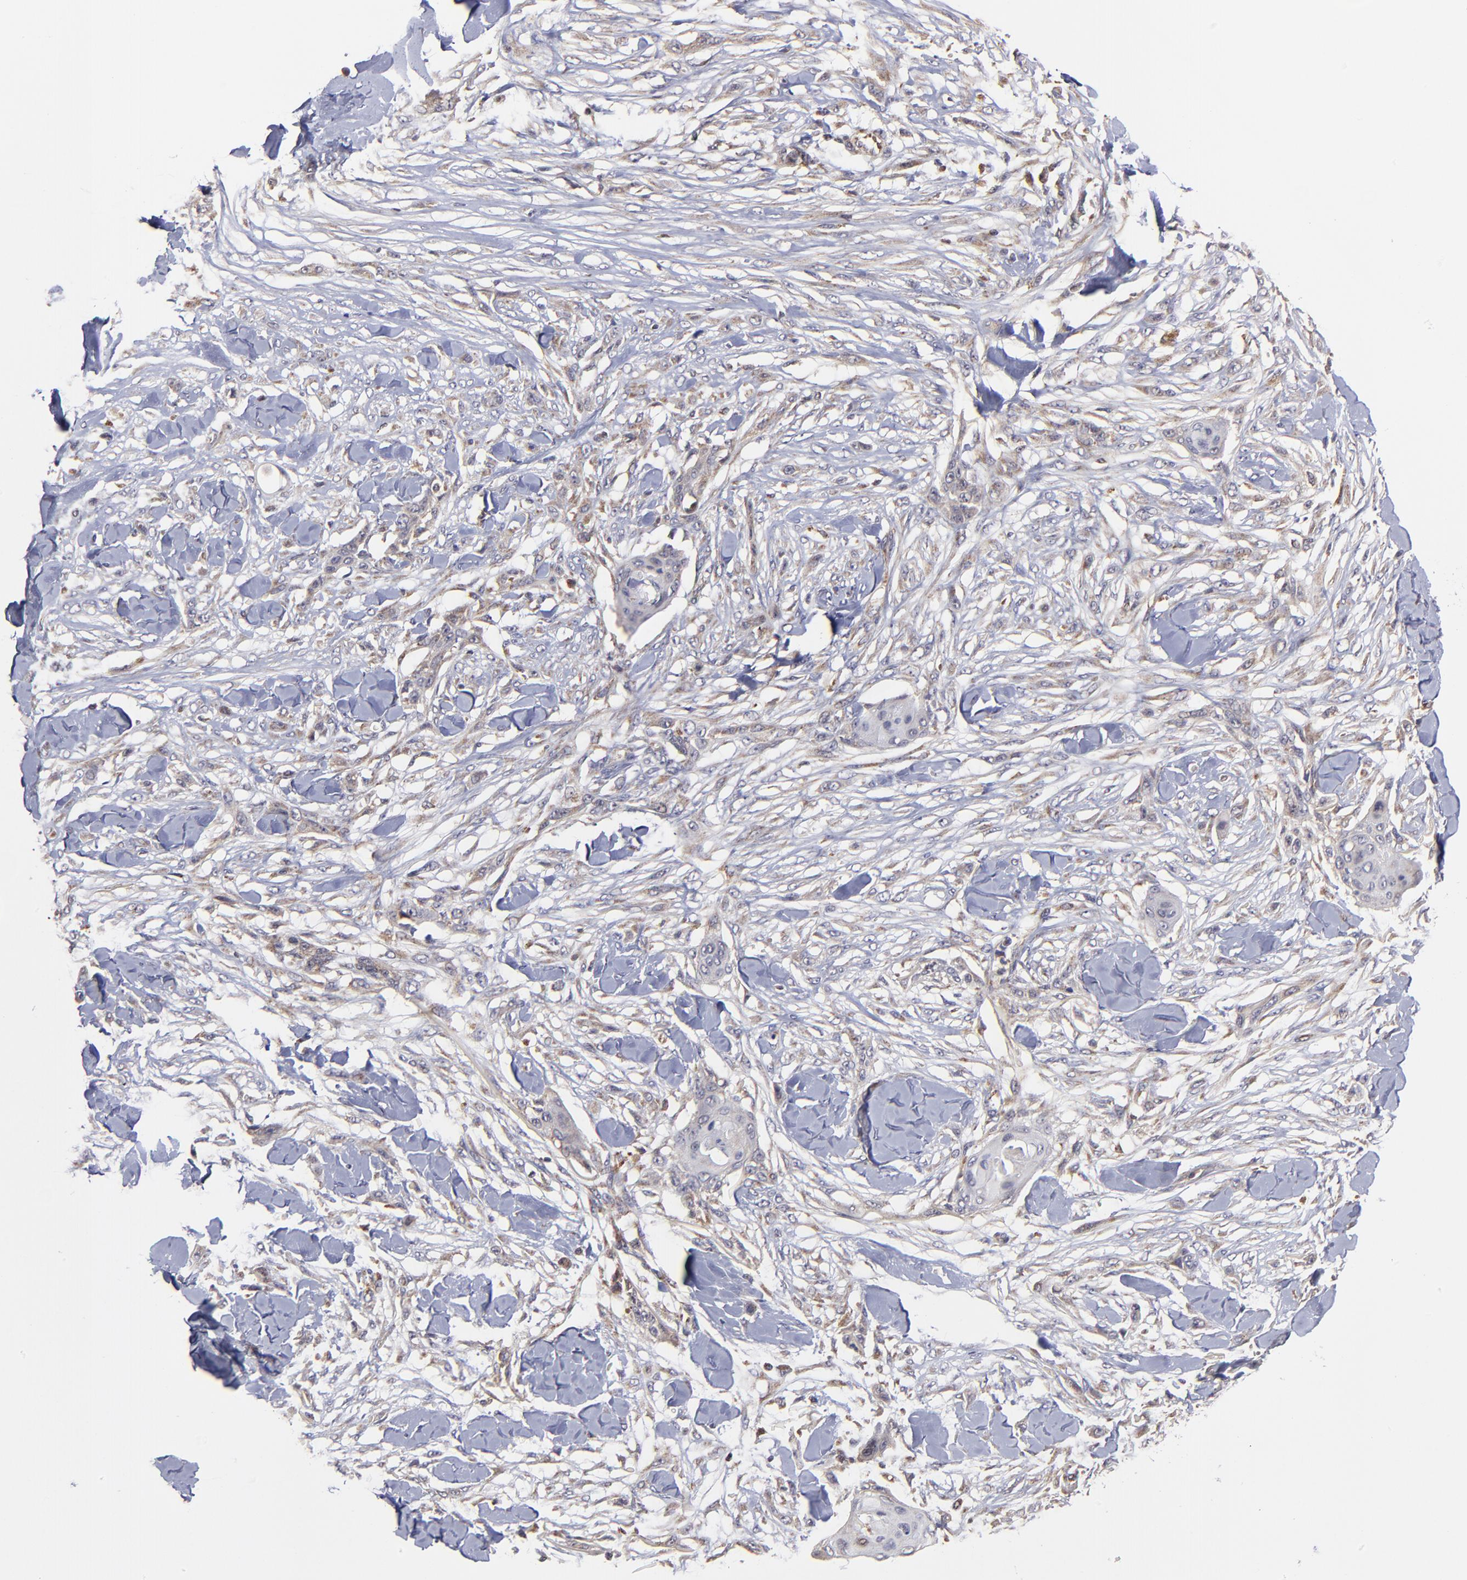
{"staining": {"intensity": "weak", "quantity": "<25%", "location": "cytoplasmic/membranous"}, "tissue": "skin cancer", "cell_type": "Tumor cells", "image_type": "cancer", "snomed": [{"axis": "morphology", "description": "Squamous cell carcinoma, NOS"}, {"axis": "topography", "description": "Skin"}], "caption": "An image of human skin cancer (squamous cell carcinoma) is negative for staining in tumor cells.", "gene": "MAP2K7", "patient": {"sex": "female", "age": 59}}